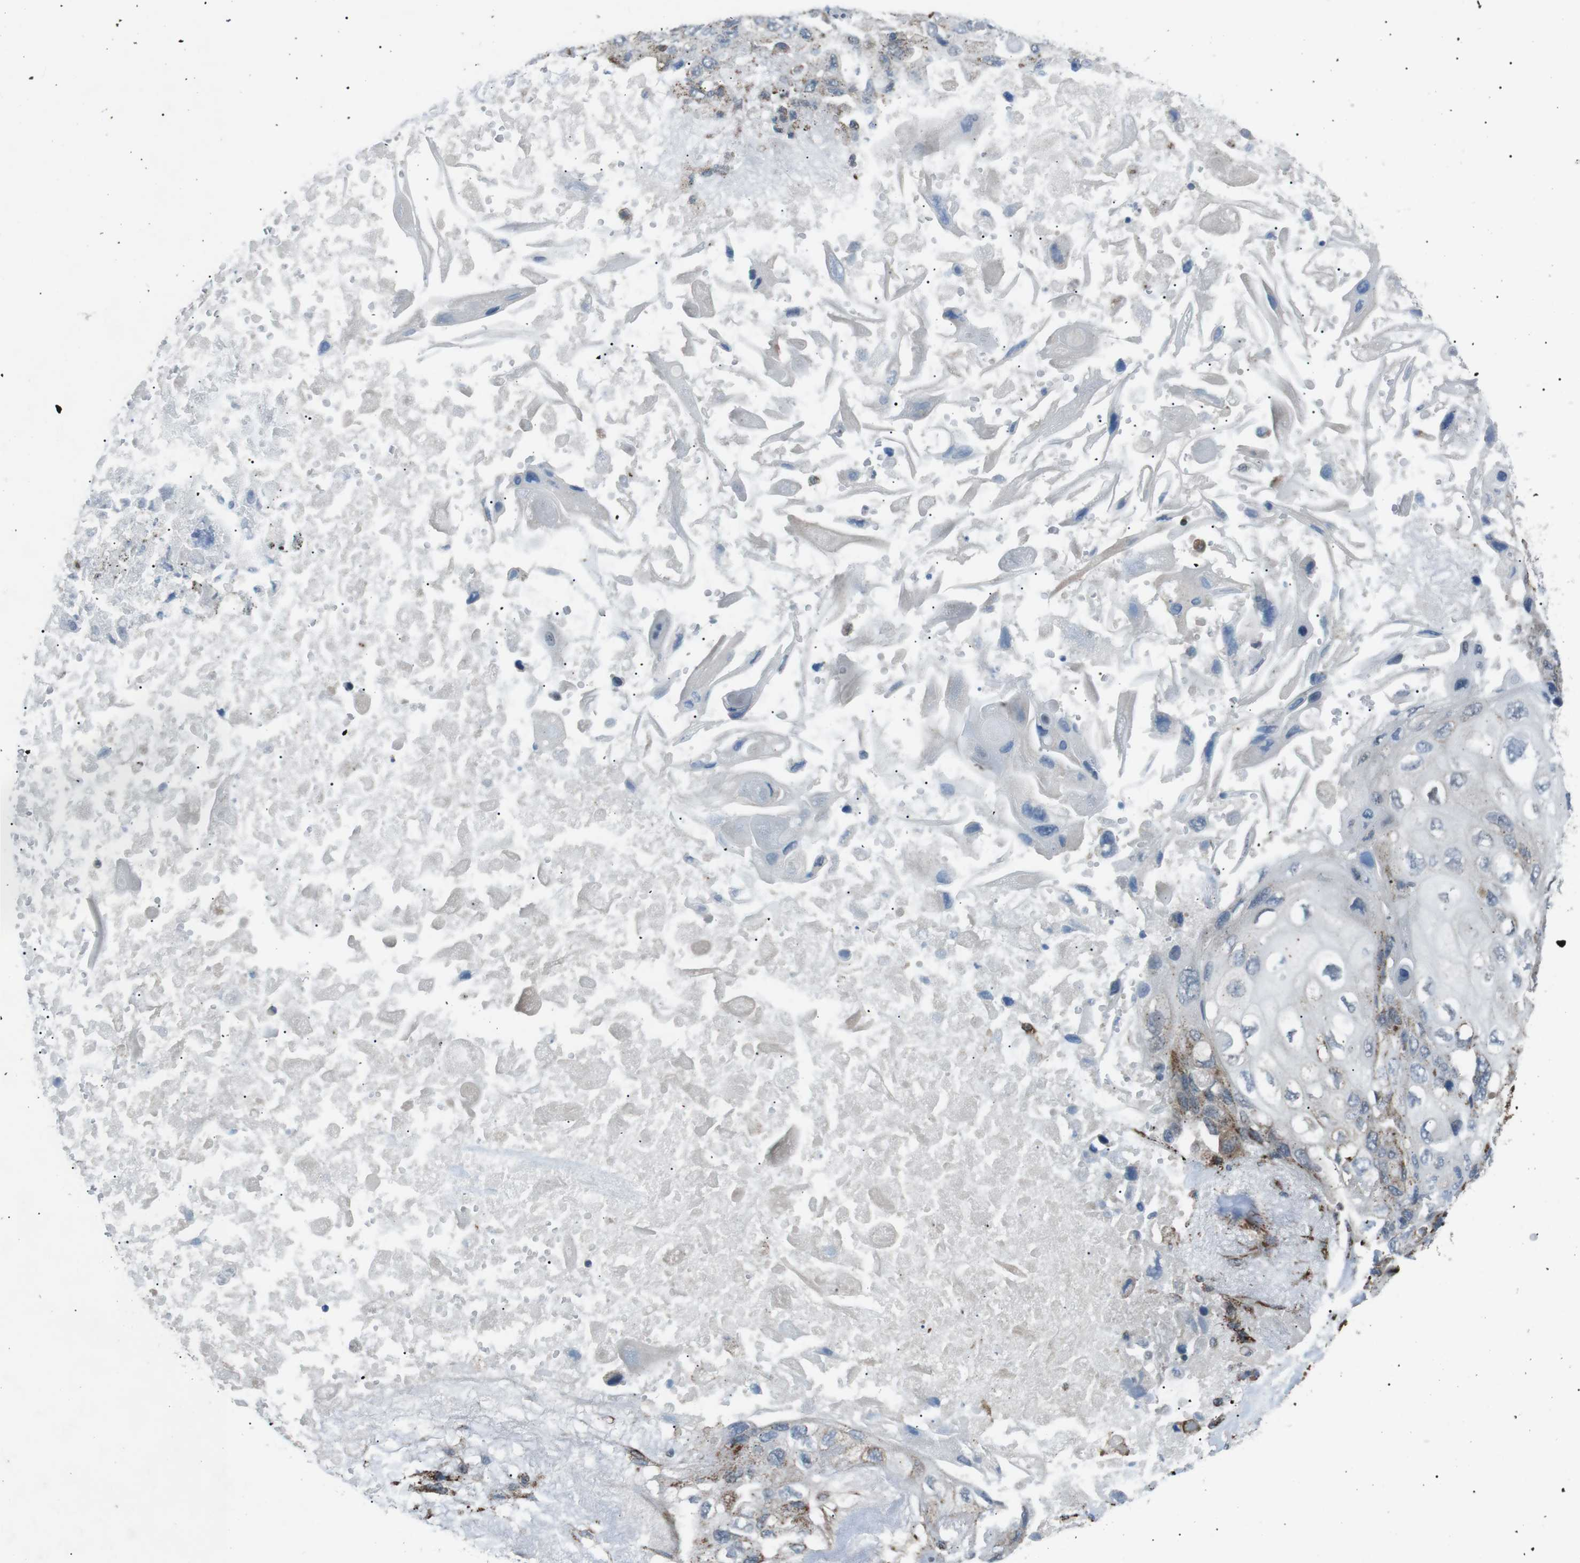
{"staining": {"intensity": "moderate", "quantity": "<25%", "location": "cytoplasmic/membranous"}, "tissue": "lung cancer", "cell_type": "Tumor cells", "image_type": "cancer", "snomed": [{"axis": "morphology", "description": "Squamous cell carcinoma, NOS"}, {"axis": "topography", "description": "Lung"}], "caption": "Brown immunohistochemical staining in human lung cancer displays moderate cytoplasmic/membranous positivity in about <25% of tumor cells.", "gene": "ARID5B", "patient": {"sex": "female", "age": 73}}